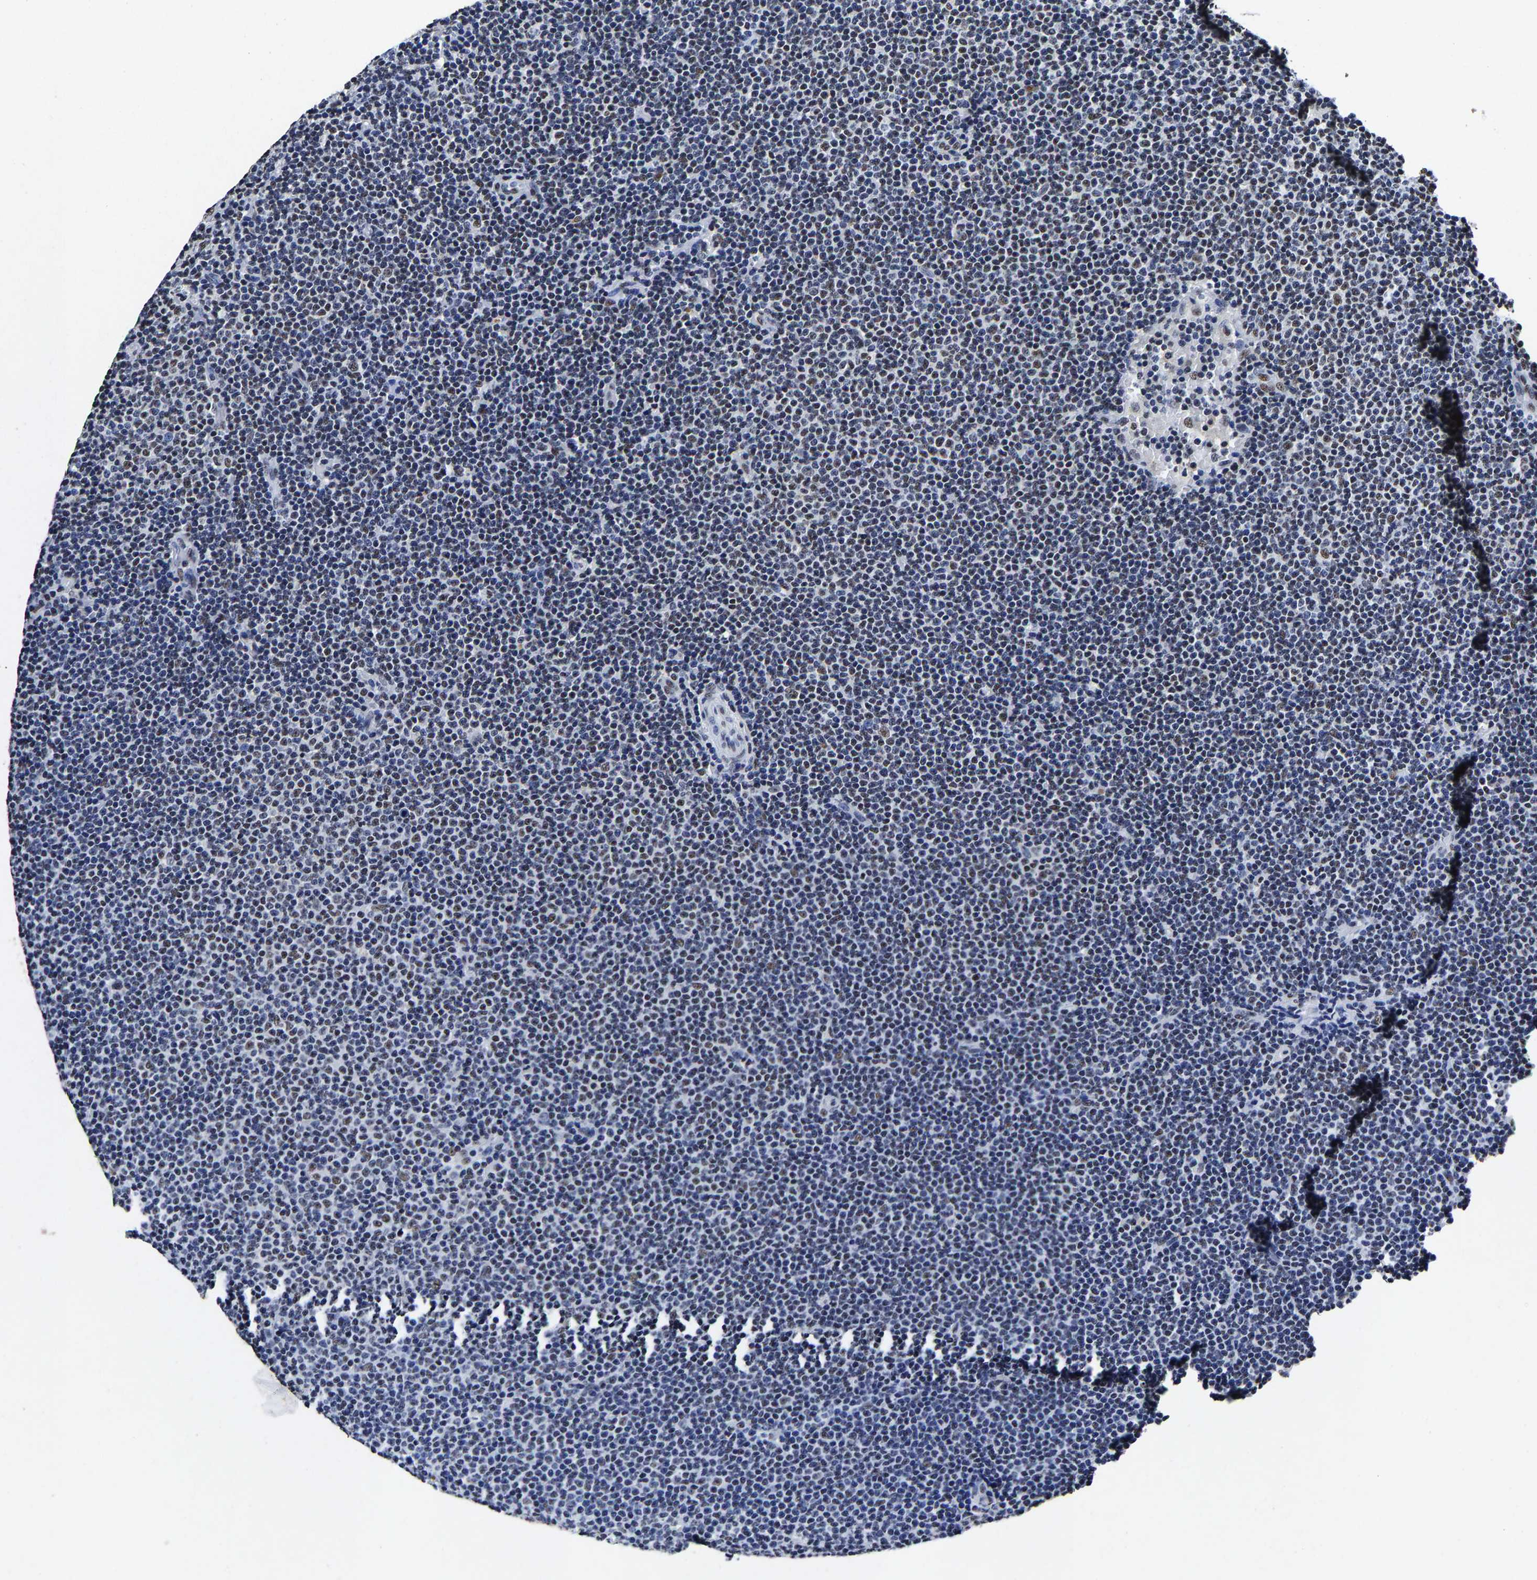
{"staining": {"intensity": "moderate", "quantity": "25%-75%", "location": "nuclear"}, "tissue": "lymphoma", "cell_type": "Tumor cells", "image_type": "cancer", "snomed": [{"axis": "morphology", "description": "Malignant lymphoma, non-Hodgkin's type, Low grade"}, {"axis": "topography", "description": "Lymph node"}], "caption": "Tumor cells show medium levels of moderate nuclear expression in about 25%-75% of cells in human lymphoma.", "gene": "RBM45", "patient": {"sex": "female", "age": 53}}